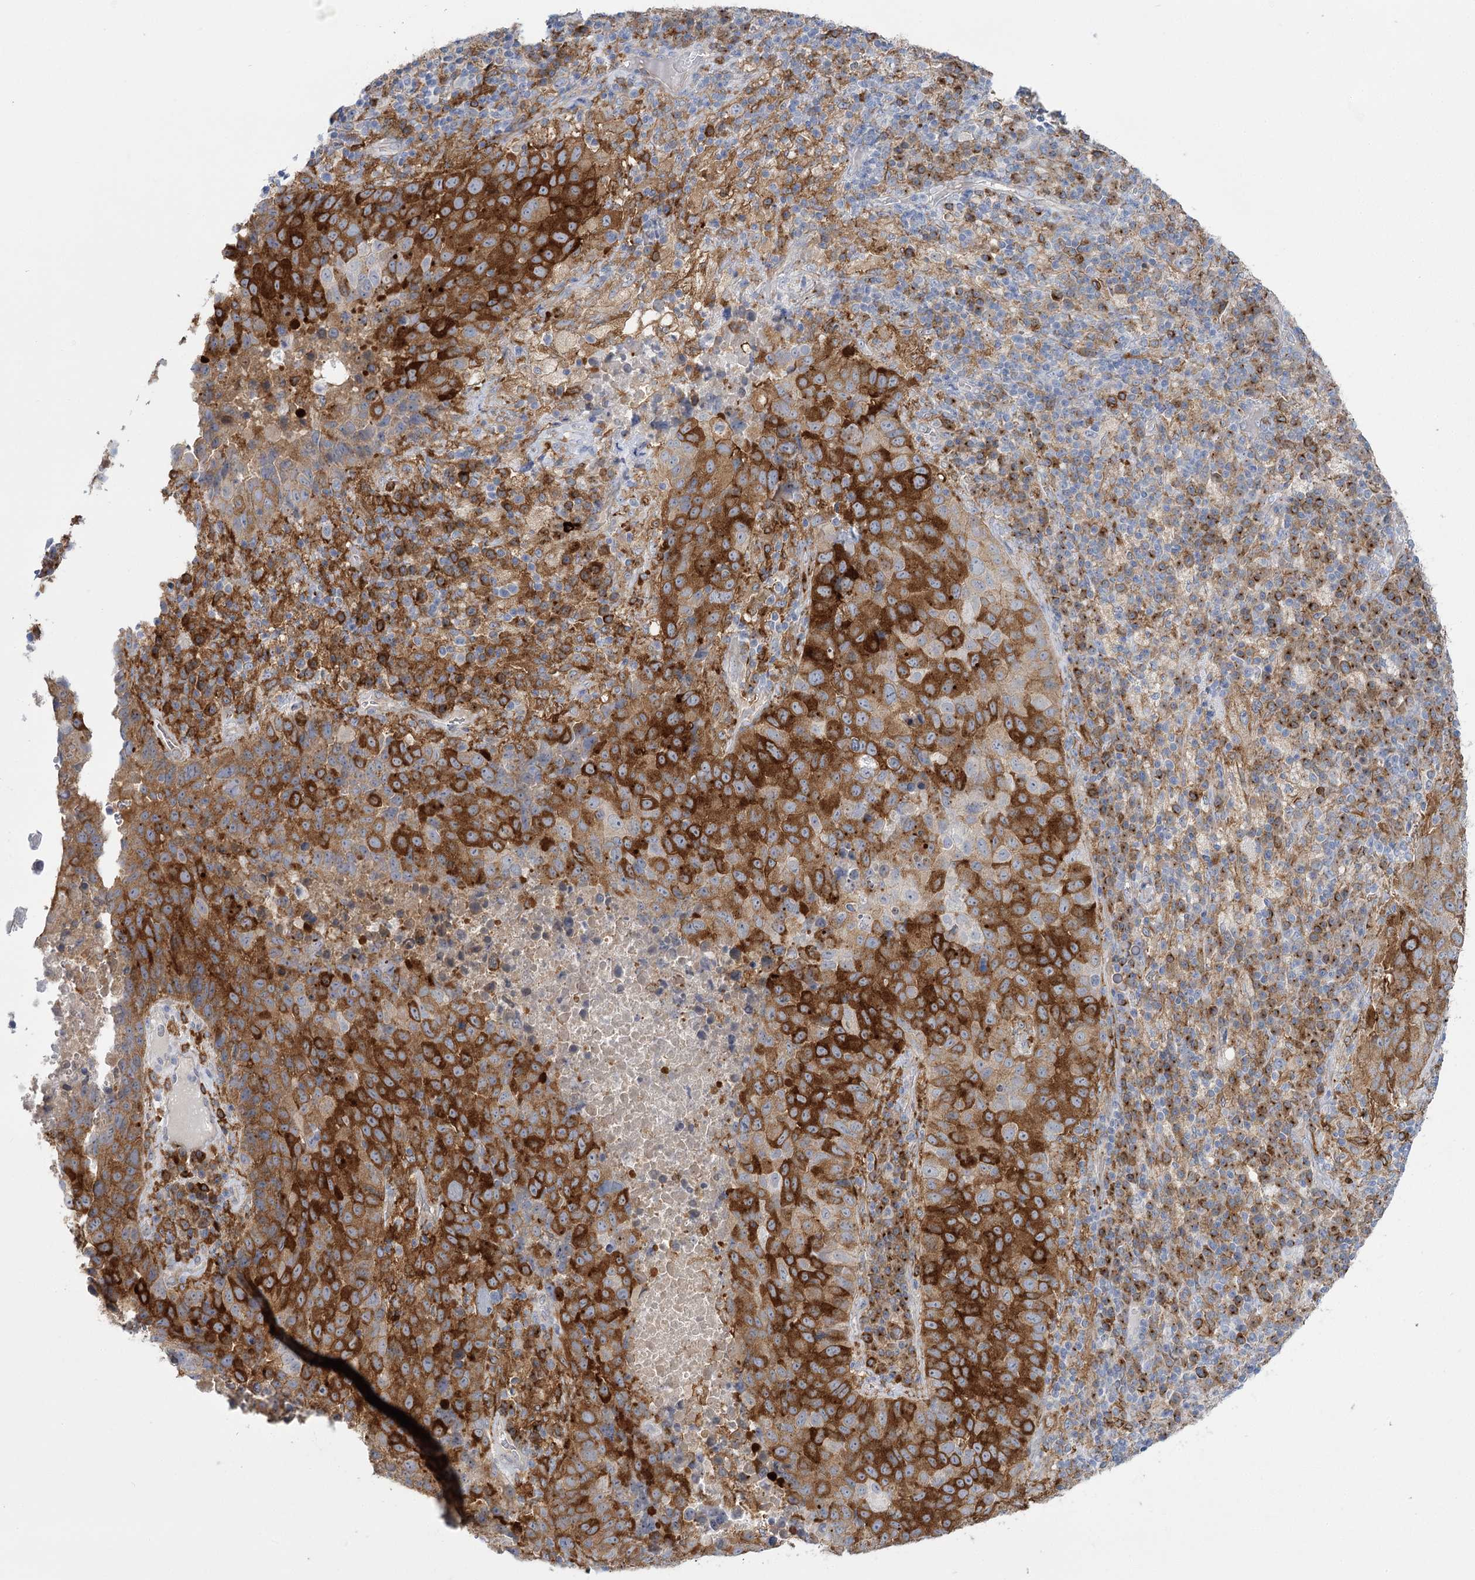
{"staining": {"intensity": "strong", "quantity": "25%-75%", "location": "cytoplasmic/membranous"}, "tissue": "lung cancer", "cell_type": "Tumor cells", "image_type": "cancer", "snomed": [{"axis": "morphology", "description": "Squamous cell carcinoma, NOS"}, {"axis": "topography", "description": "Lung"}], "caption": "The histopathology image demonstrates immunohistochemical staining of lung cancer (squamous cell carcinoma). There is strong cytoplasmic/membranous positivity is seen in about 25%-75% of tumor cells.", "gene": "CCDC88A", "patient": {"sex": "male", "age": 73}}